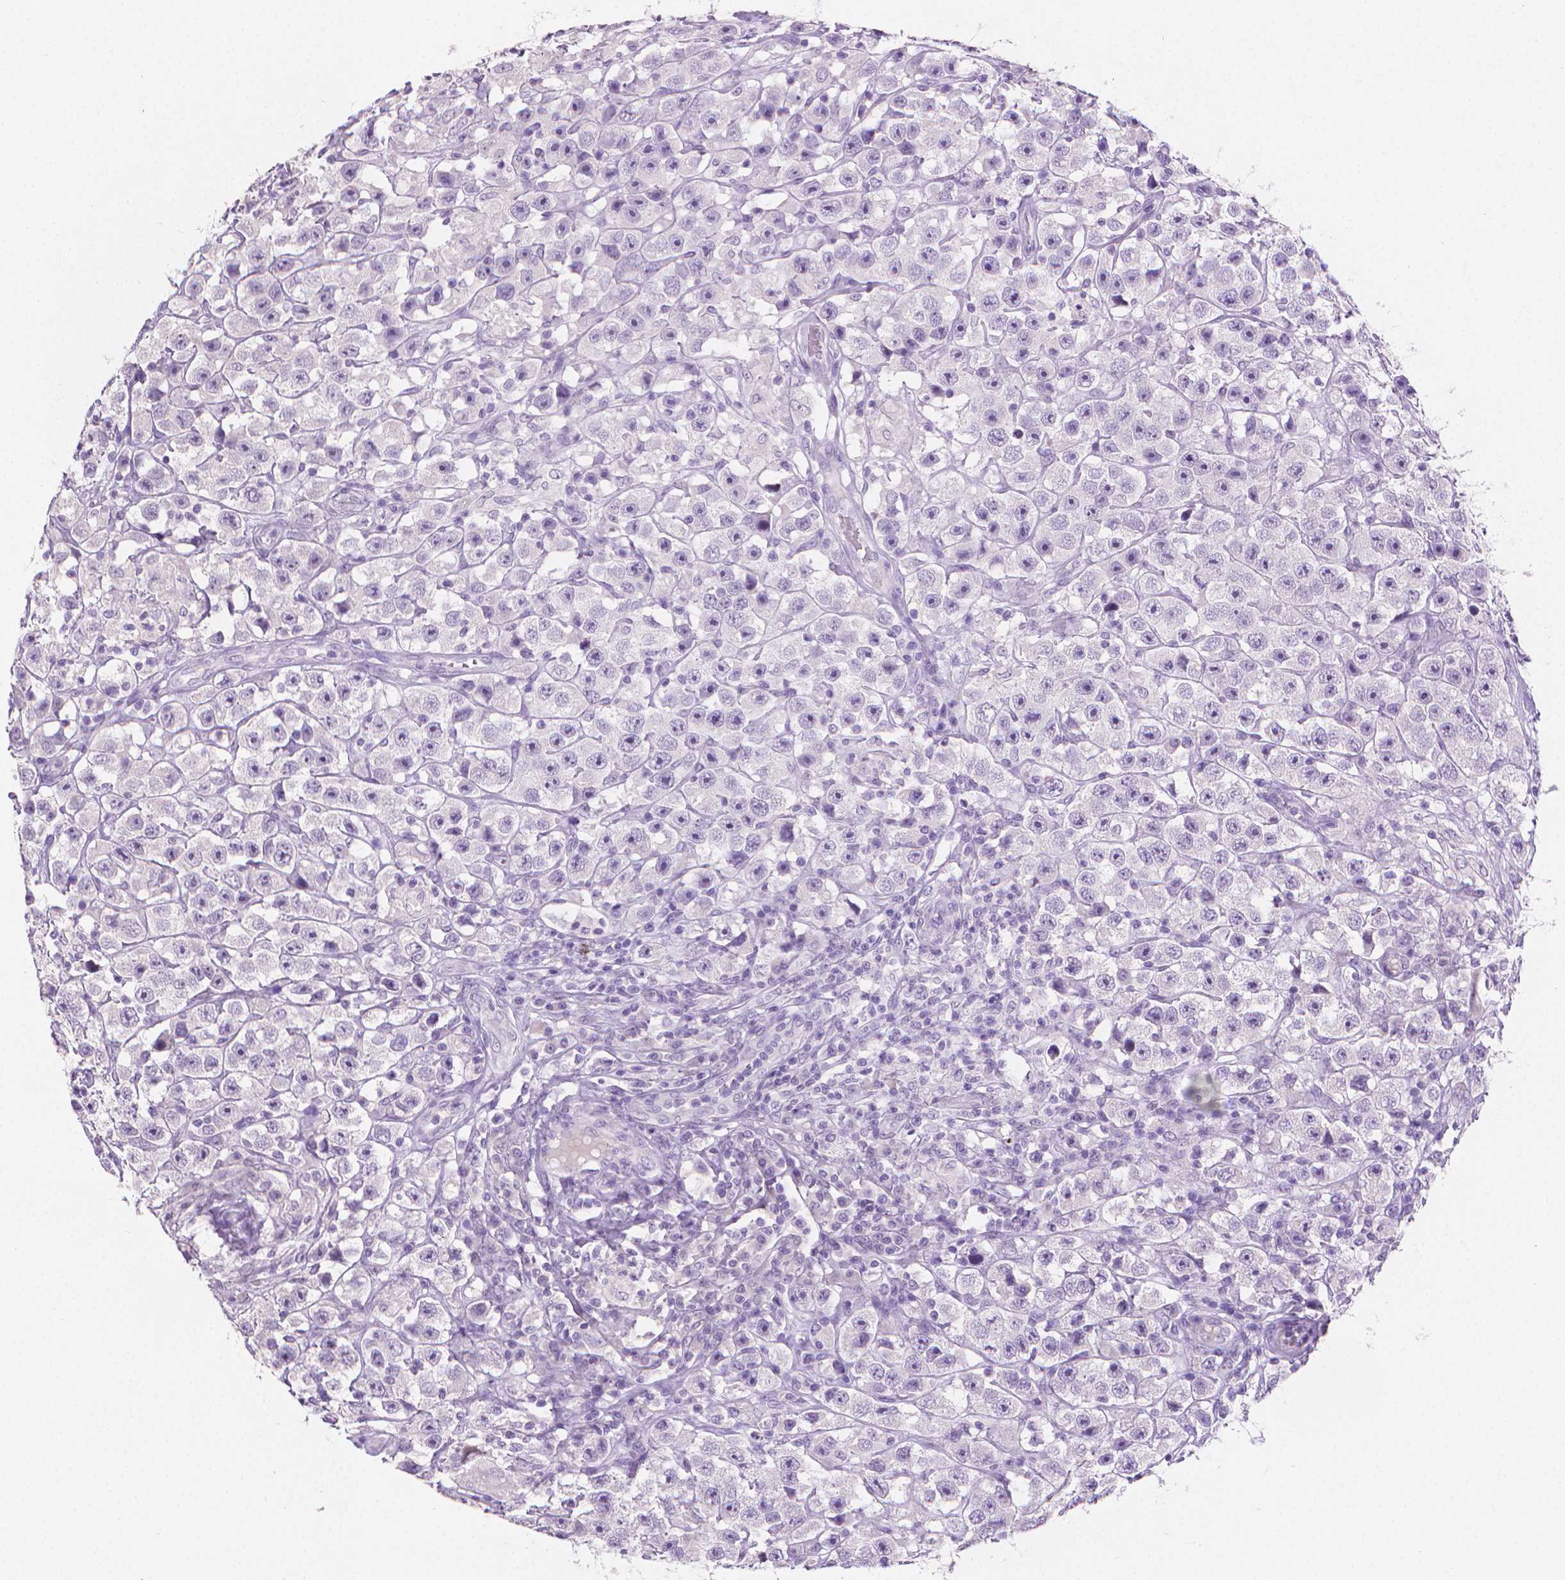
{"staining": {"intensity": "negative", "quantity": "none", "location": "none"}, "tissue": "testis cancer", "cell_type": "Tumor cells", "image_type": "cancer", "snomed": [{"axis": "morphology", "description": "Seminoma, NOS"}, {"axis": "topography", "description": "Testis"}], "caption": "A micrograph of testis cancer (seminoma) stained for a protein demonstrates no brown staining in tumor cells. (Stains: DAB (3,3'-diaminobenzidine) IHC with hematoxylin counter stain, Microscopy: brightfield microscopy at high magnification).", "gene": "TNNI2", "patient": {"sex": "male", "age": 45}}